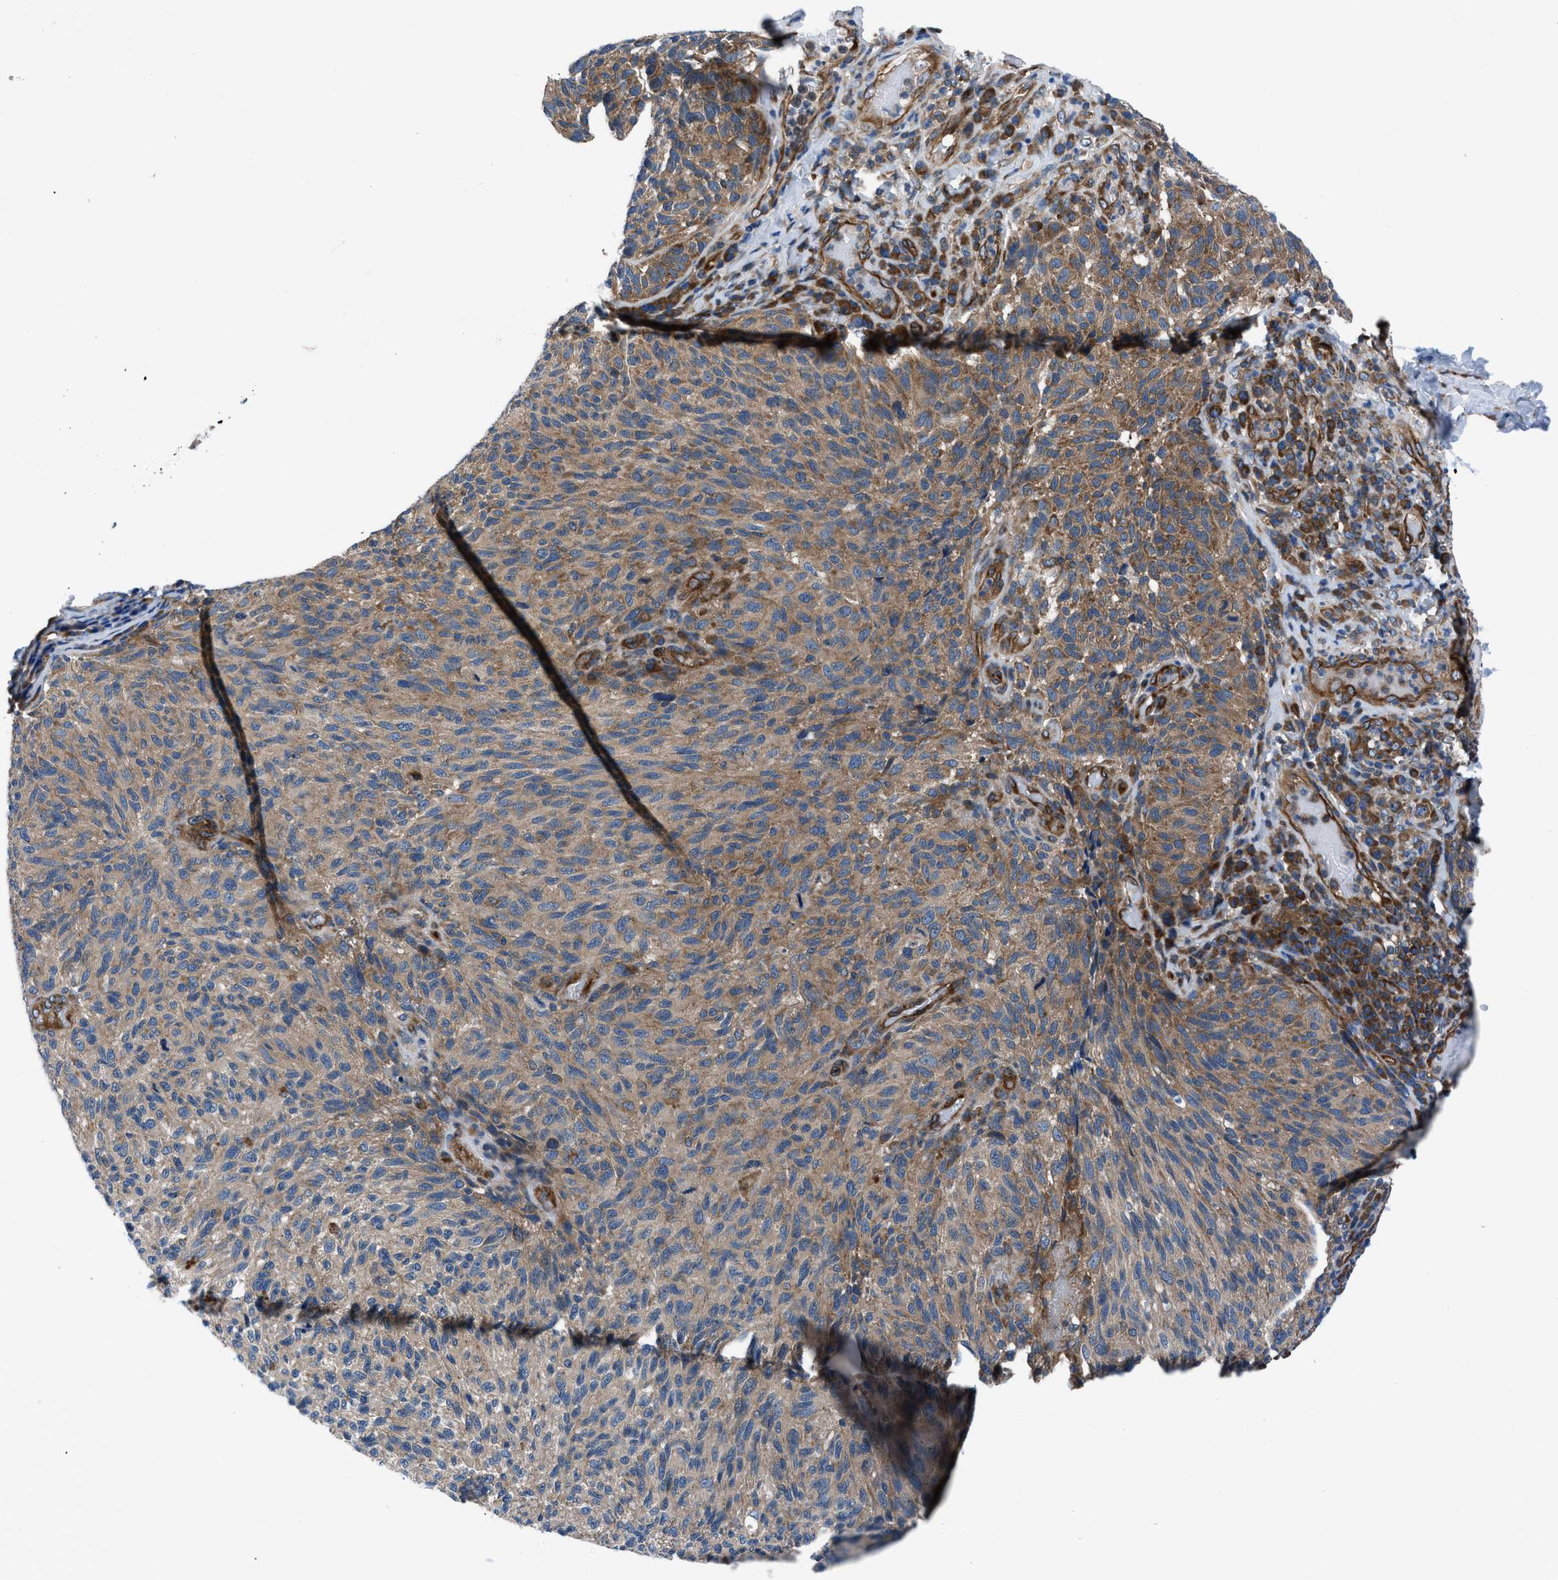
{"staining": {"intensity": "moderate", "quantity": ">75%", "location": "cytoplasmic/membranous"}, "tissue": "melanoma", "cell_type": "Tumor cells", "image_type": "cancer", "snomed": [{"axis": "morphology", "description": "Malignant melanoma, NOS"}, {"axis": "topography", "description": "Skin"}], "caption": "A high-resolution image shows IHC staining of melanoma, which displays moderate cytoplasmic/membranous expression in about >75% of tumor cells.", "gene": "TRIP4", "patient": {"sex": "female", "age": 73}}